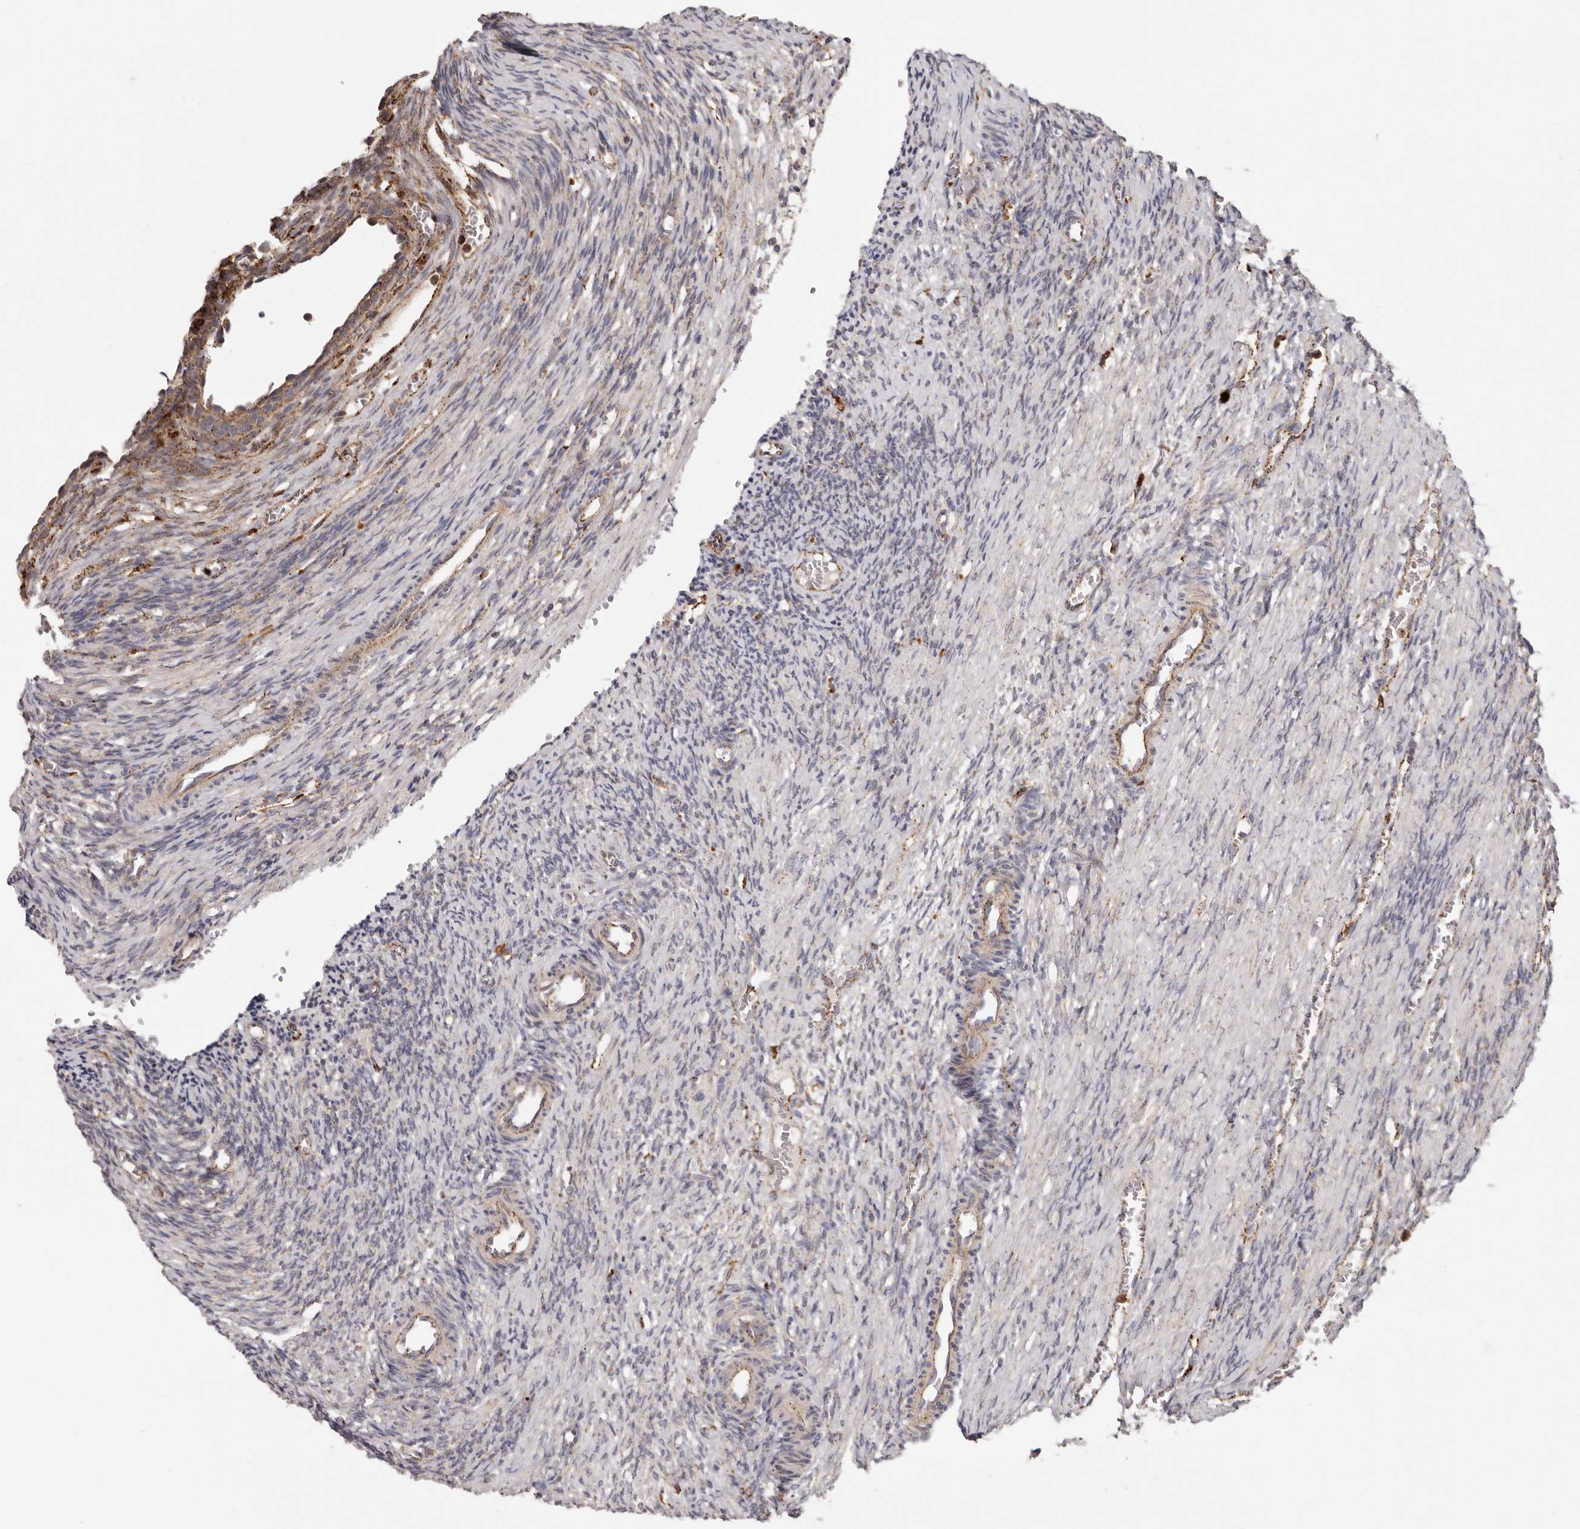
{"staining": {"intensity": "moderate", "quantity": ">75%", "location": "cytoplasmic/membranous"}, "tissue": "ovary", "cell_type": "Follicle cells", "image_type": "normal", "snomed": [{"axis": "morphology", "description": "Normal tissue, NOS"}, {"axis": "topography", "description": "Ovary"}], "caption": "This is a histology image of immunohistochemistry (IHC) staining of normal ovary, which shows moderate staining in the cytoplasmic/membranous of follicle cells.", "gene": "GRN", "patient": {"sex": "female", "age": 27}}